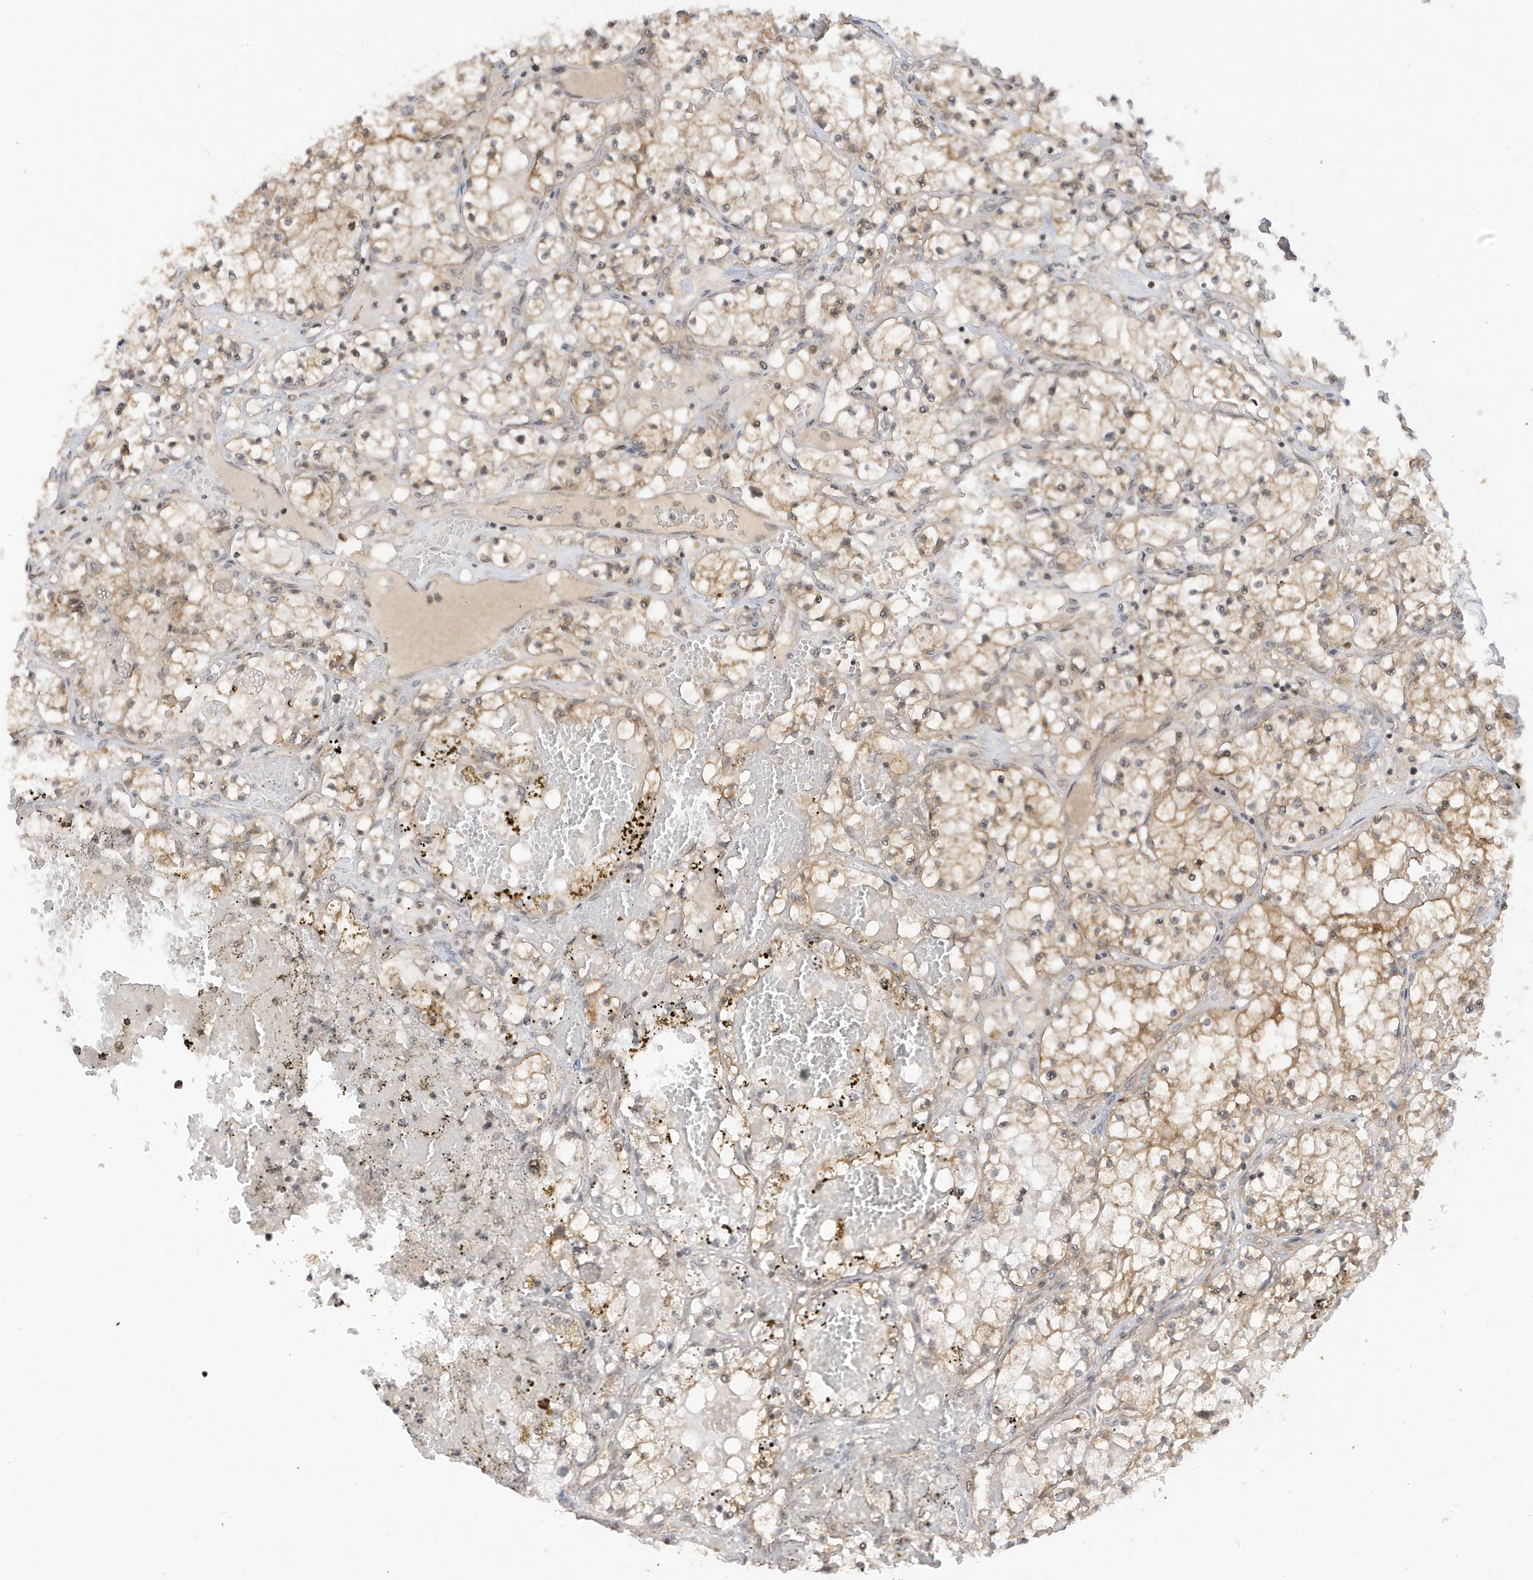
{"staining": {"intensity": "moderate", "quantity": ">75%", "location": "cytoplasmic/membranous"}, "tissue": "renal cancer", "cell_type": "Tumor cells", "image_type": "cancer", "snomed": [{"axis": "morphology", "description": "Normal tissue, NOS"}, {"axis": "morphology", "description": "Adenocarcinoma, NOS"}, {"axis": "topography", "description": "Kidney"}], "caption": "High-power microscopy captured an immunohistochemistry histopathology image of renal cancer (adenocarcinoma), revealing moderate cytoplasmic/membranous expression in approximately >75% of tumor cells.", "gene": "TAB3", "patient": {"sex": "male", "age": 68}}